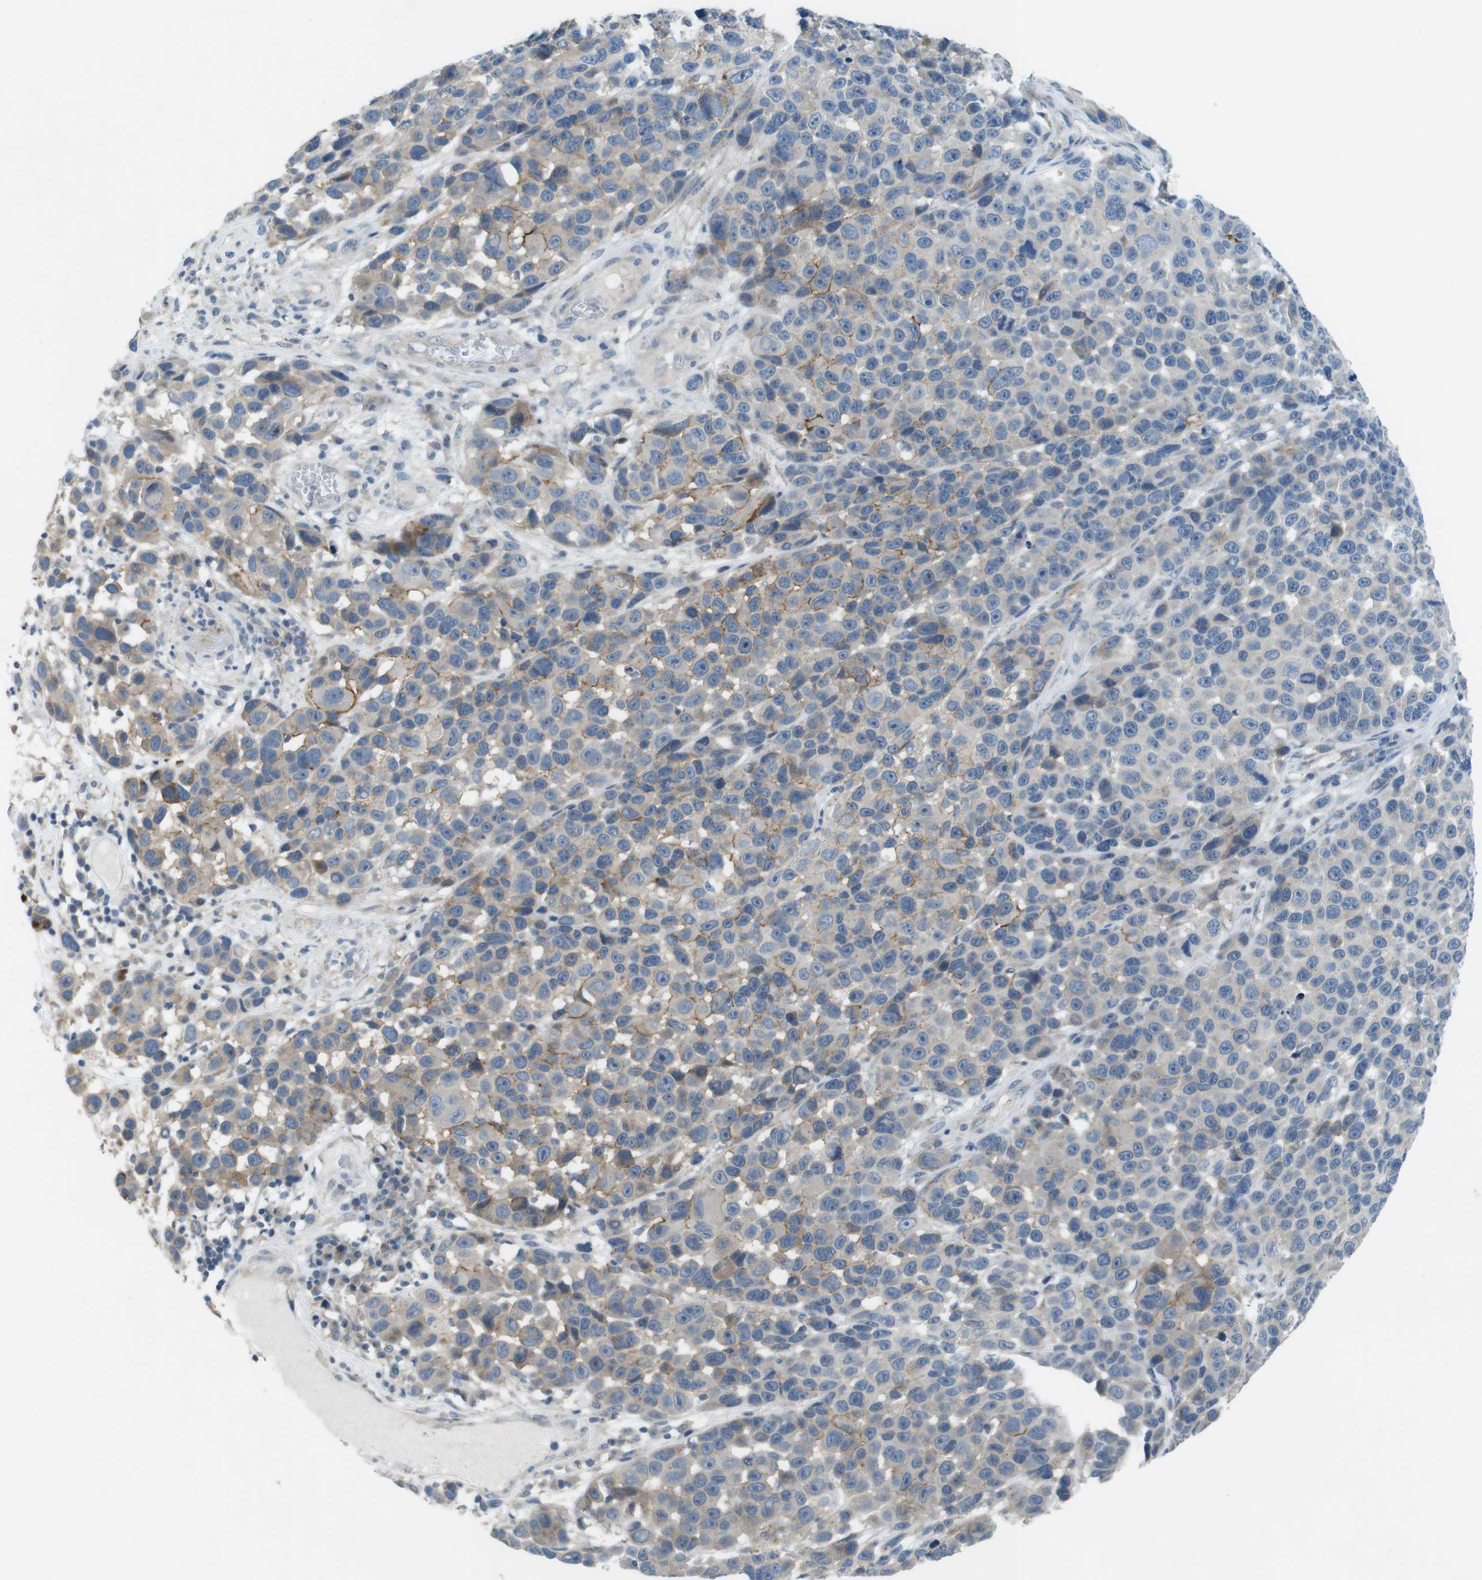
{"staining": {"intensity": "weak", "quantity": "25%-75%", "location": "cytoplasmic/membranous"}, "tissue": "melanoma", "cell_type": "Tumor cells", "image_type": "cancer", "snomed": [{"axis": "morphology", "description": "Malignant melanoma, NOS"}, {"axis": "topography", "description": "Skin"}], "caption": "Immunohistochemical staining of human malignant melanoma shows low levels of weak cytoplasmic/membranous protein expression in approximately 25%-75% of tumor cells.", "gene": "TYW1", "patient": {"sex": "male", "age": 53}}